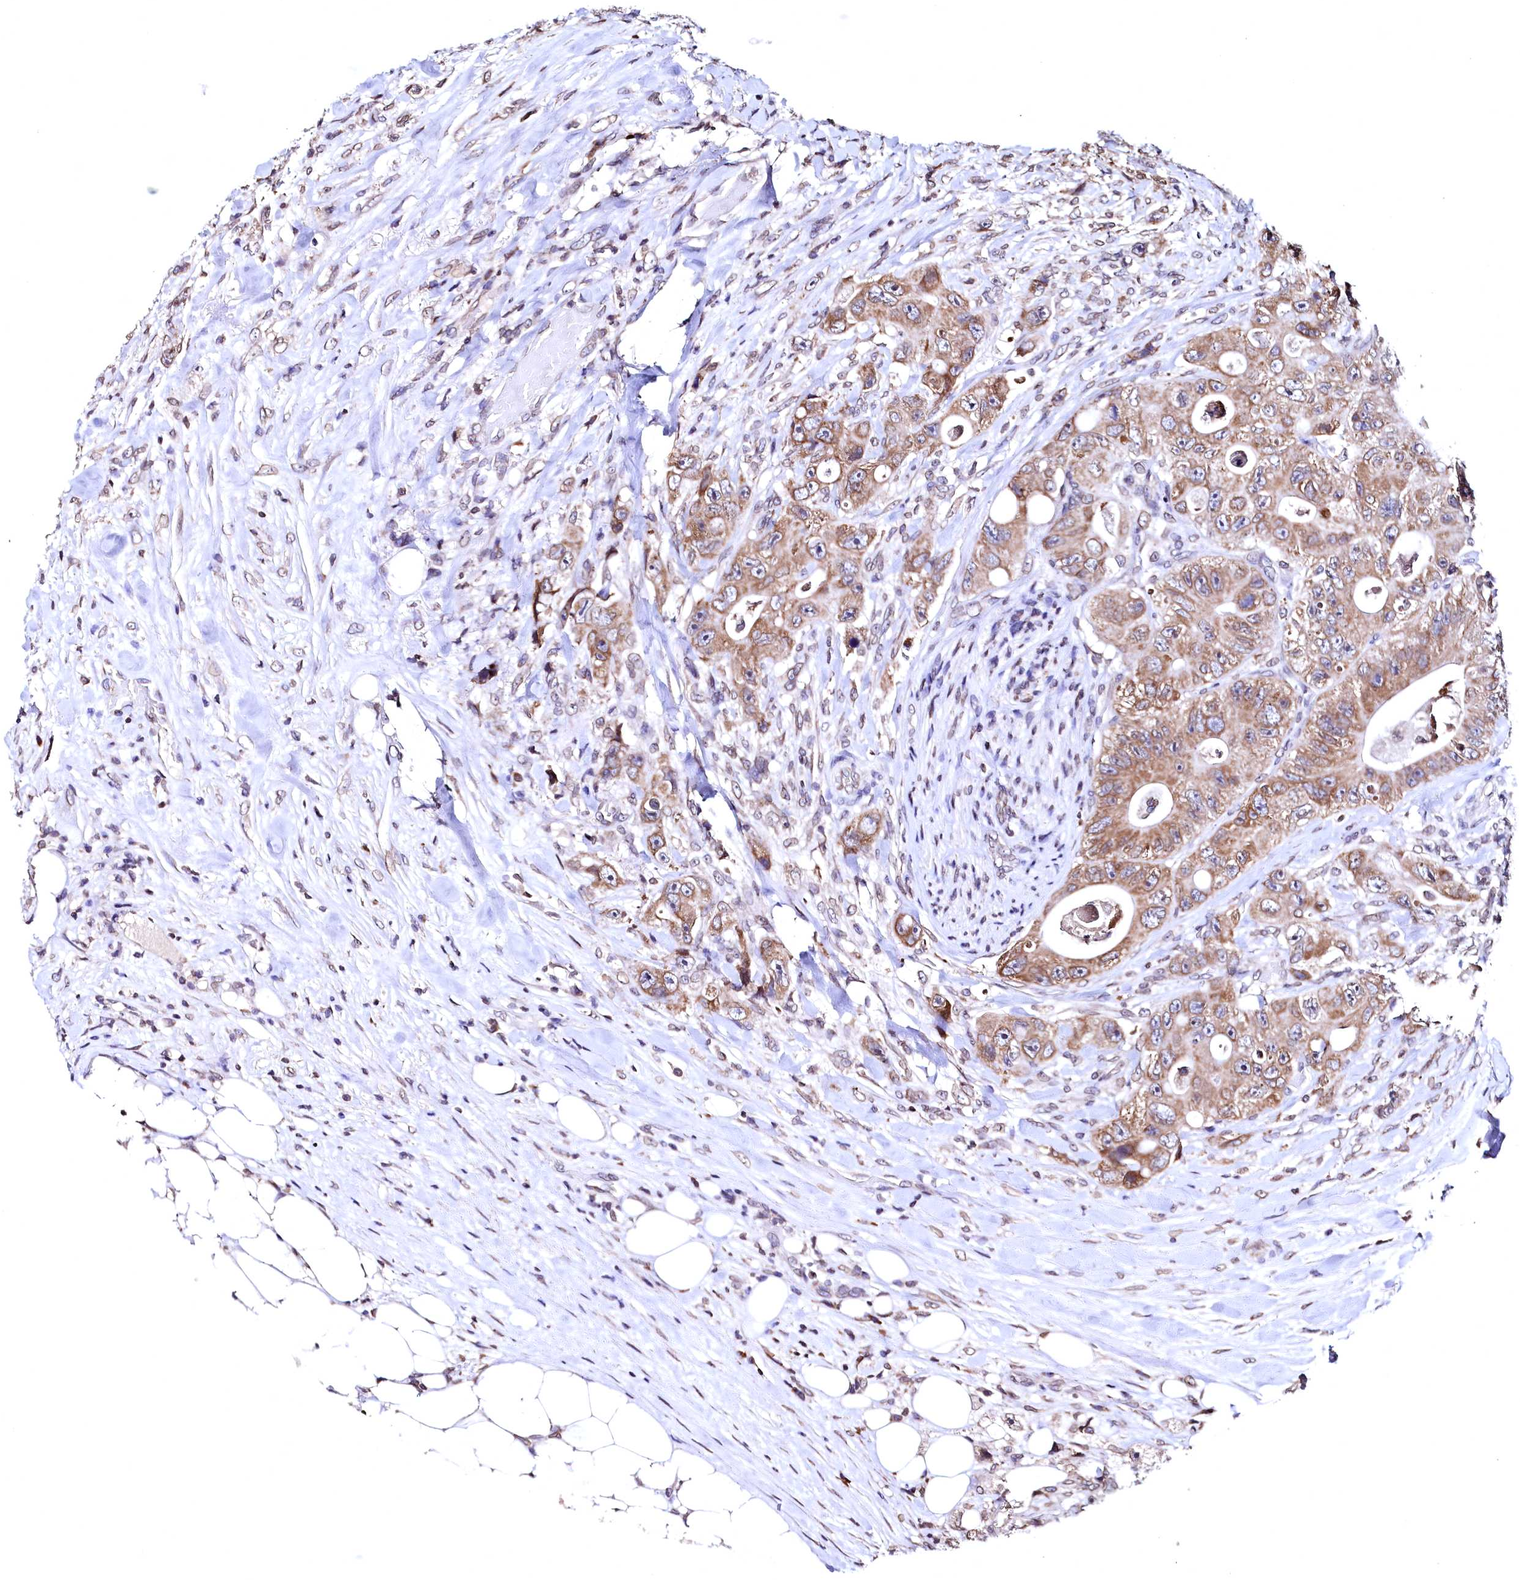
{"staining": {"intensity": "moderate", "quantity": ">75%", "location": "cytoplasmic/membranous"}, "tissue": "colorectal cancer", "cell_type": "Tumor cells", "image_type": "cancer", "snomed": [{"axis": "morphology", "description": "Adenocarcinoma, NOS"}, {"axis": "topography", "description": "Colon"}], "caption": "The histopathology image exhibits immunohistochemical staining of colorectal cancer (adenocarcinoma). There is moderate cytoplasmic/membranous staining is seen in about >75% of tumor cells.", "gene": "HAND1", "patient": {"sex": "female", "age": 46}}